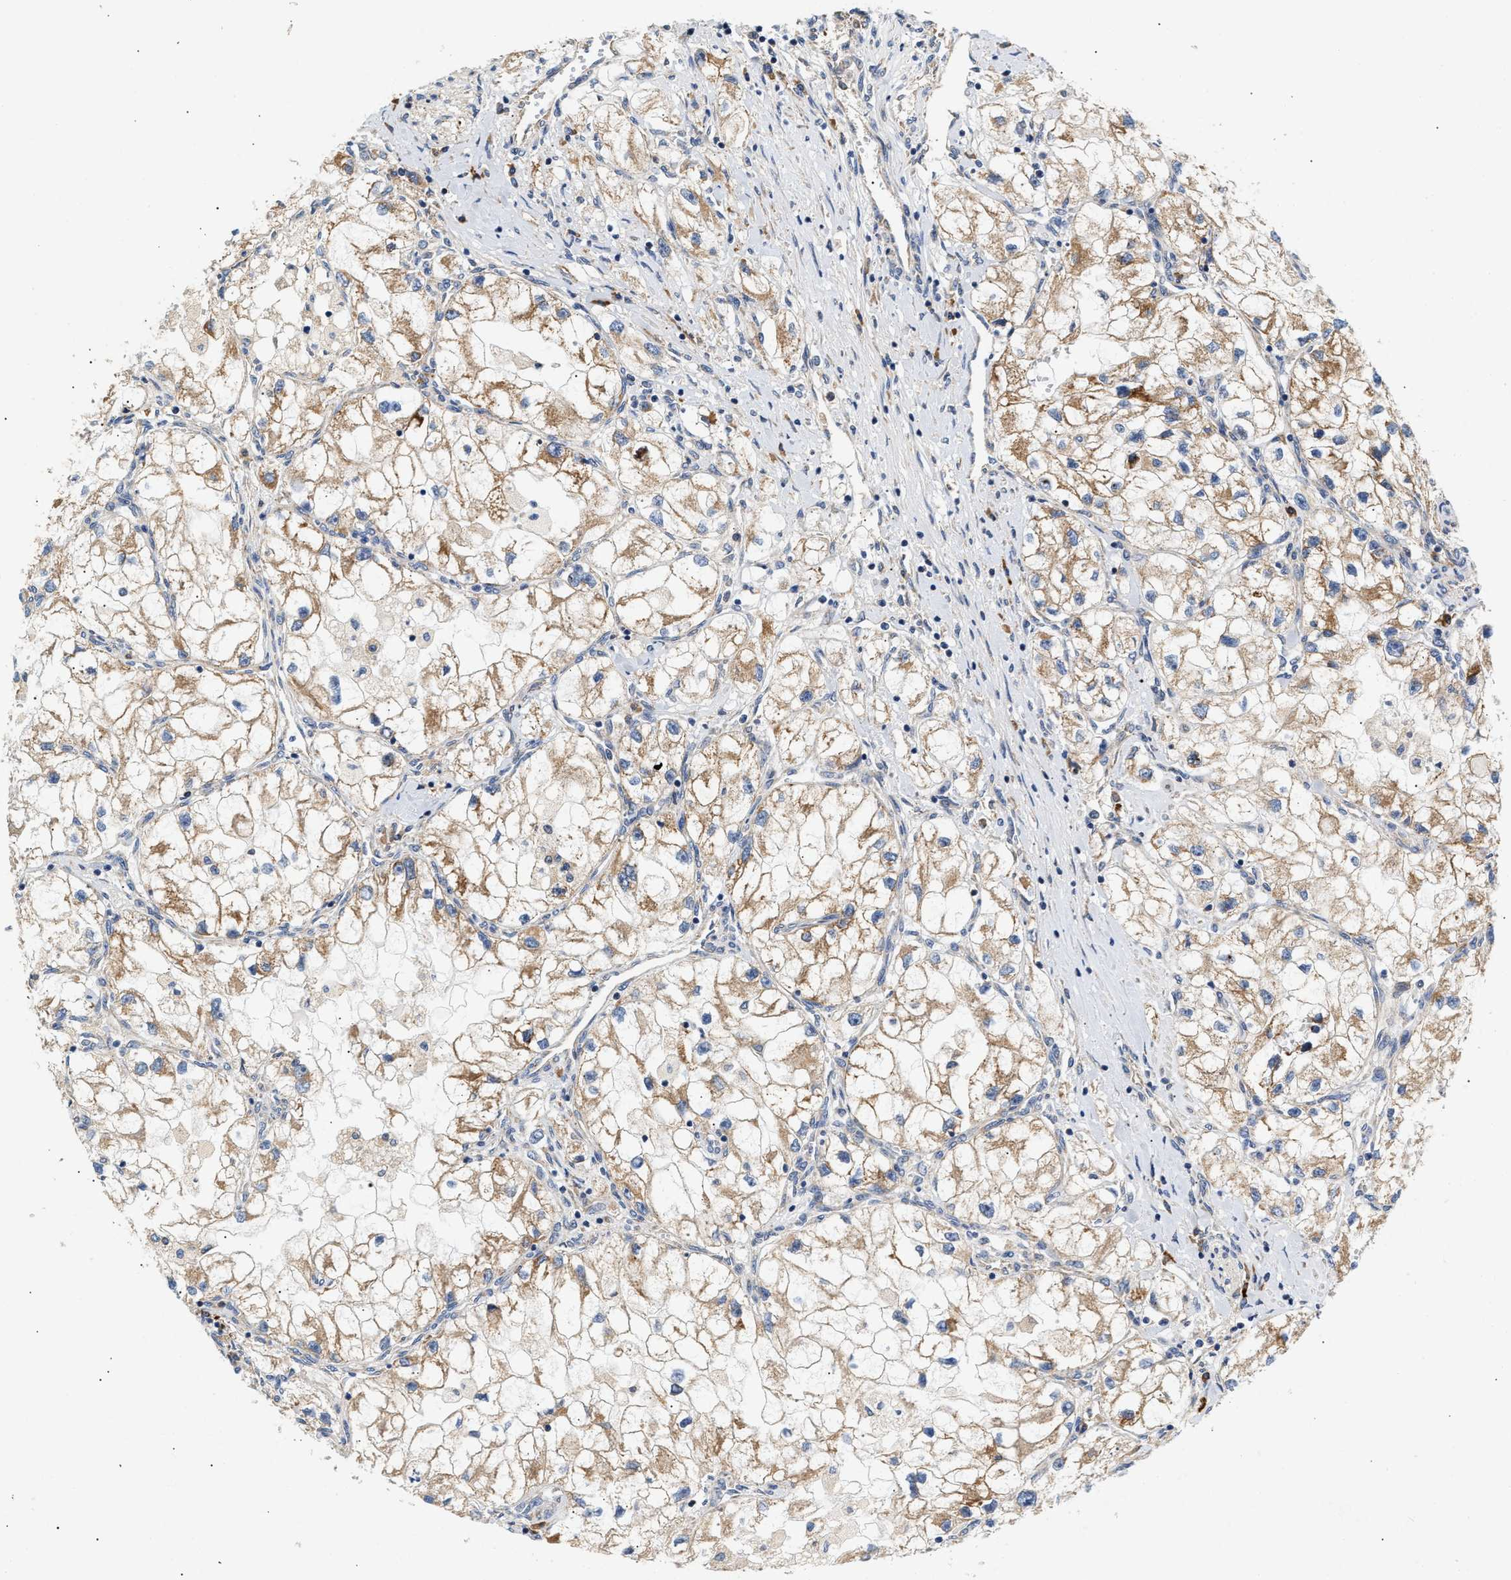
{"staining": {"intensity": "moderate", "quantity": "25%-75%", "location": "cytoplasmic/membranous"}, "tissue": "renal cancer", "cell_type": "Tumor cells", "image_type": "cancer", "snomed": [{"axis": "morphology", "description": "Adenocarcinoma, NOS"}, {"axis": "topography", "description": "Kidney"}], "caption": "IHC photomicrograph of renal adenocarcinoma stained for a protein (brown), which demonstrates medium levels of moderate cytoplasmic/membranous positivity in approximately 25%-75% of tumor cells.", "gene": "IFT74", "patient": {"sex": "female", "age": 70}}